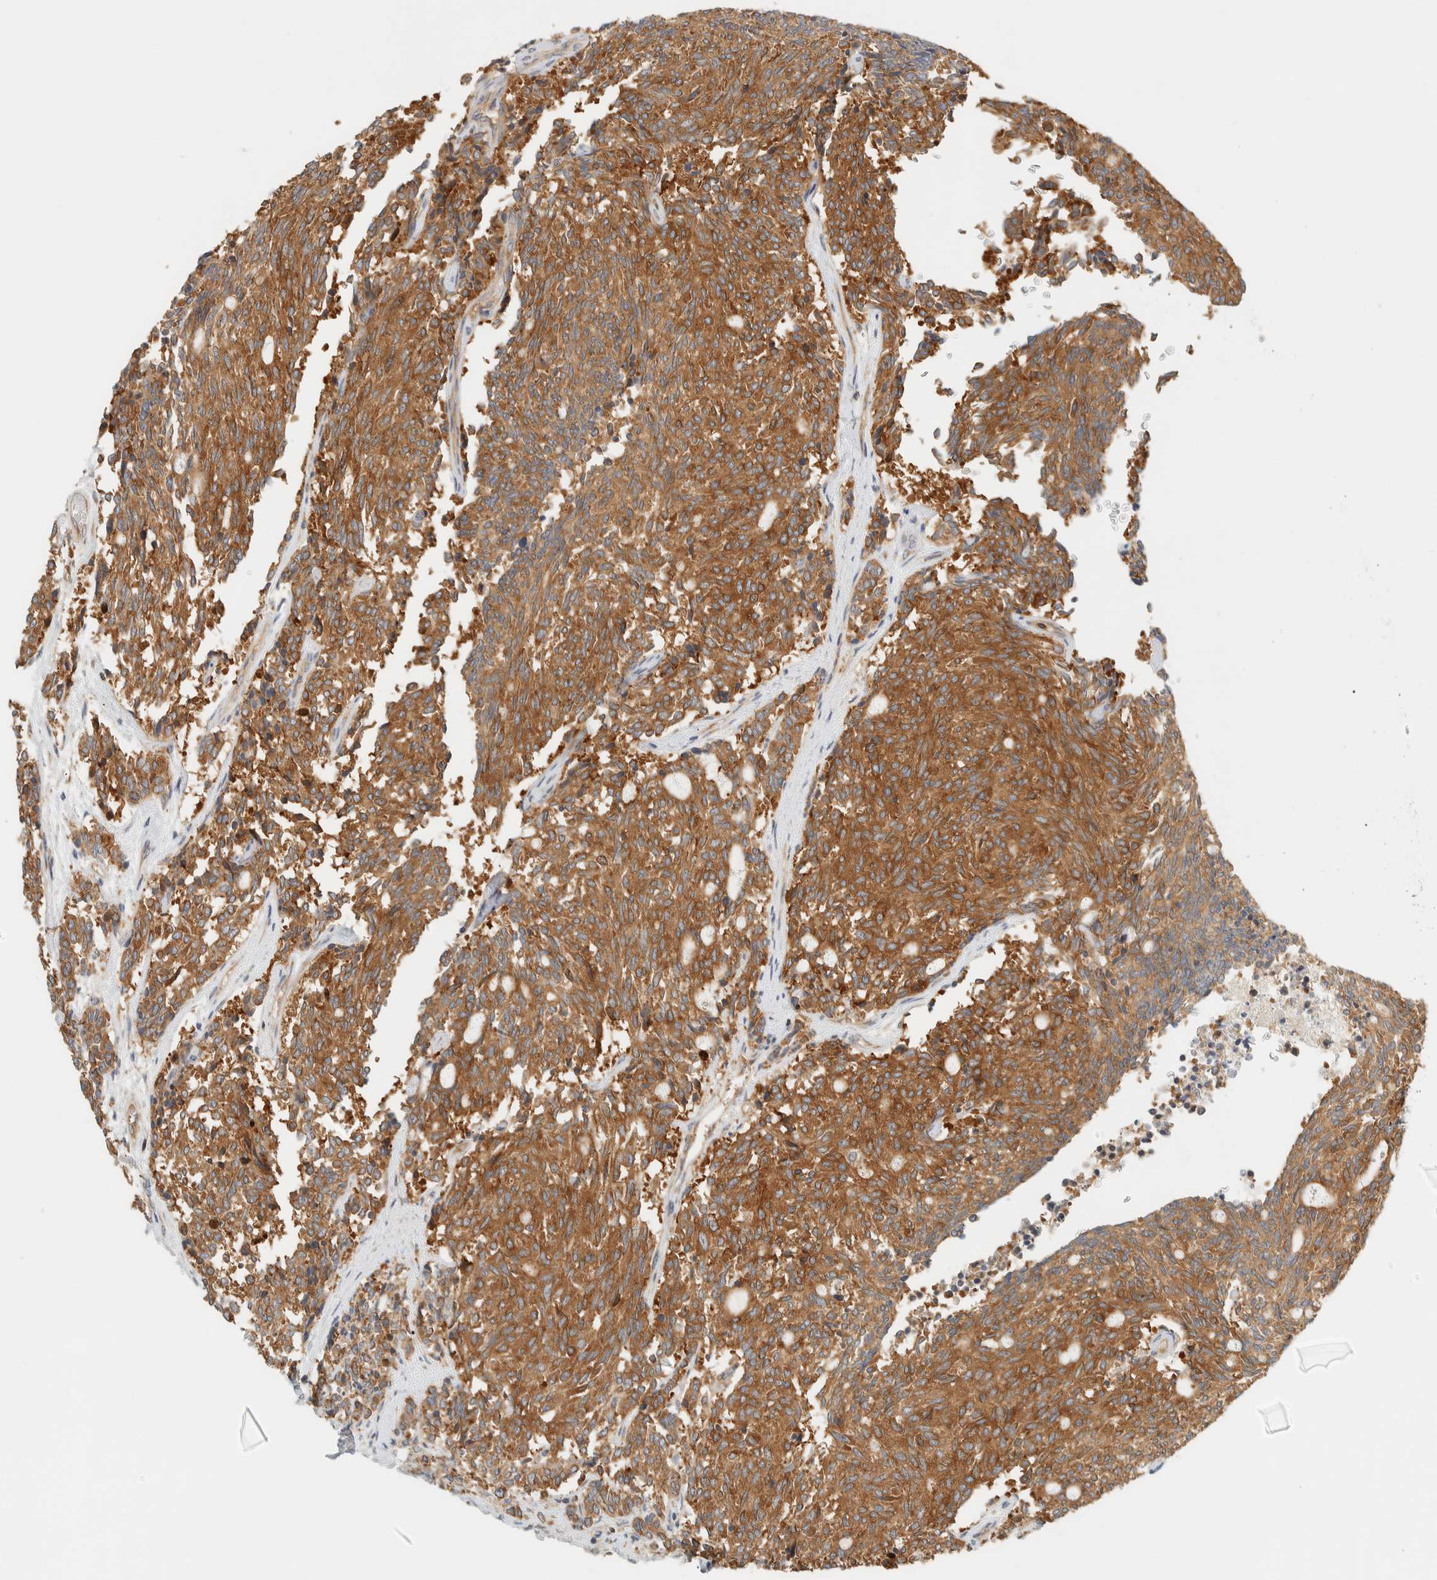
{"staining": {"intensity": "moderate", "quantity": ">75%", "location": "cytoplasmic/membranous"}, "tissue": "carcinoid", "cell_type": "Tumor cells", "image_type": "cancer", "snomed": [{"axis": "morphology", "description": "Carcinoid, malignant, NOS"}, {"axis": "topography", "description": "Pancreas"}], "caption": "Immunohistochemistry (DAB) staining of carcinoid demonstrates moderate cytoplasmic/membranous protein positivity in about >75% of tumor cells.", "gene": "ARFGEF1", "patient": {"sex": "female", "age": 54}}